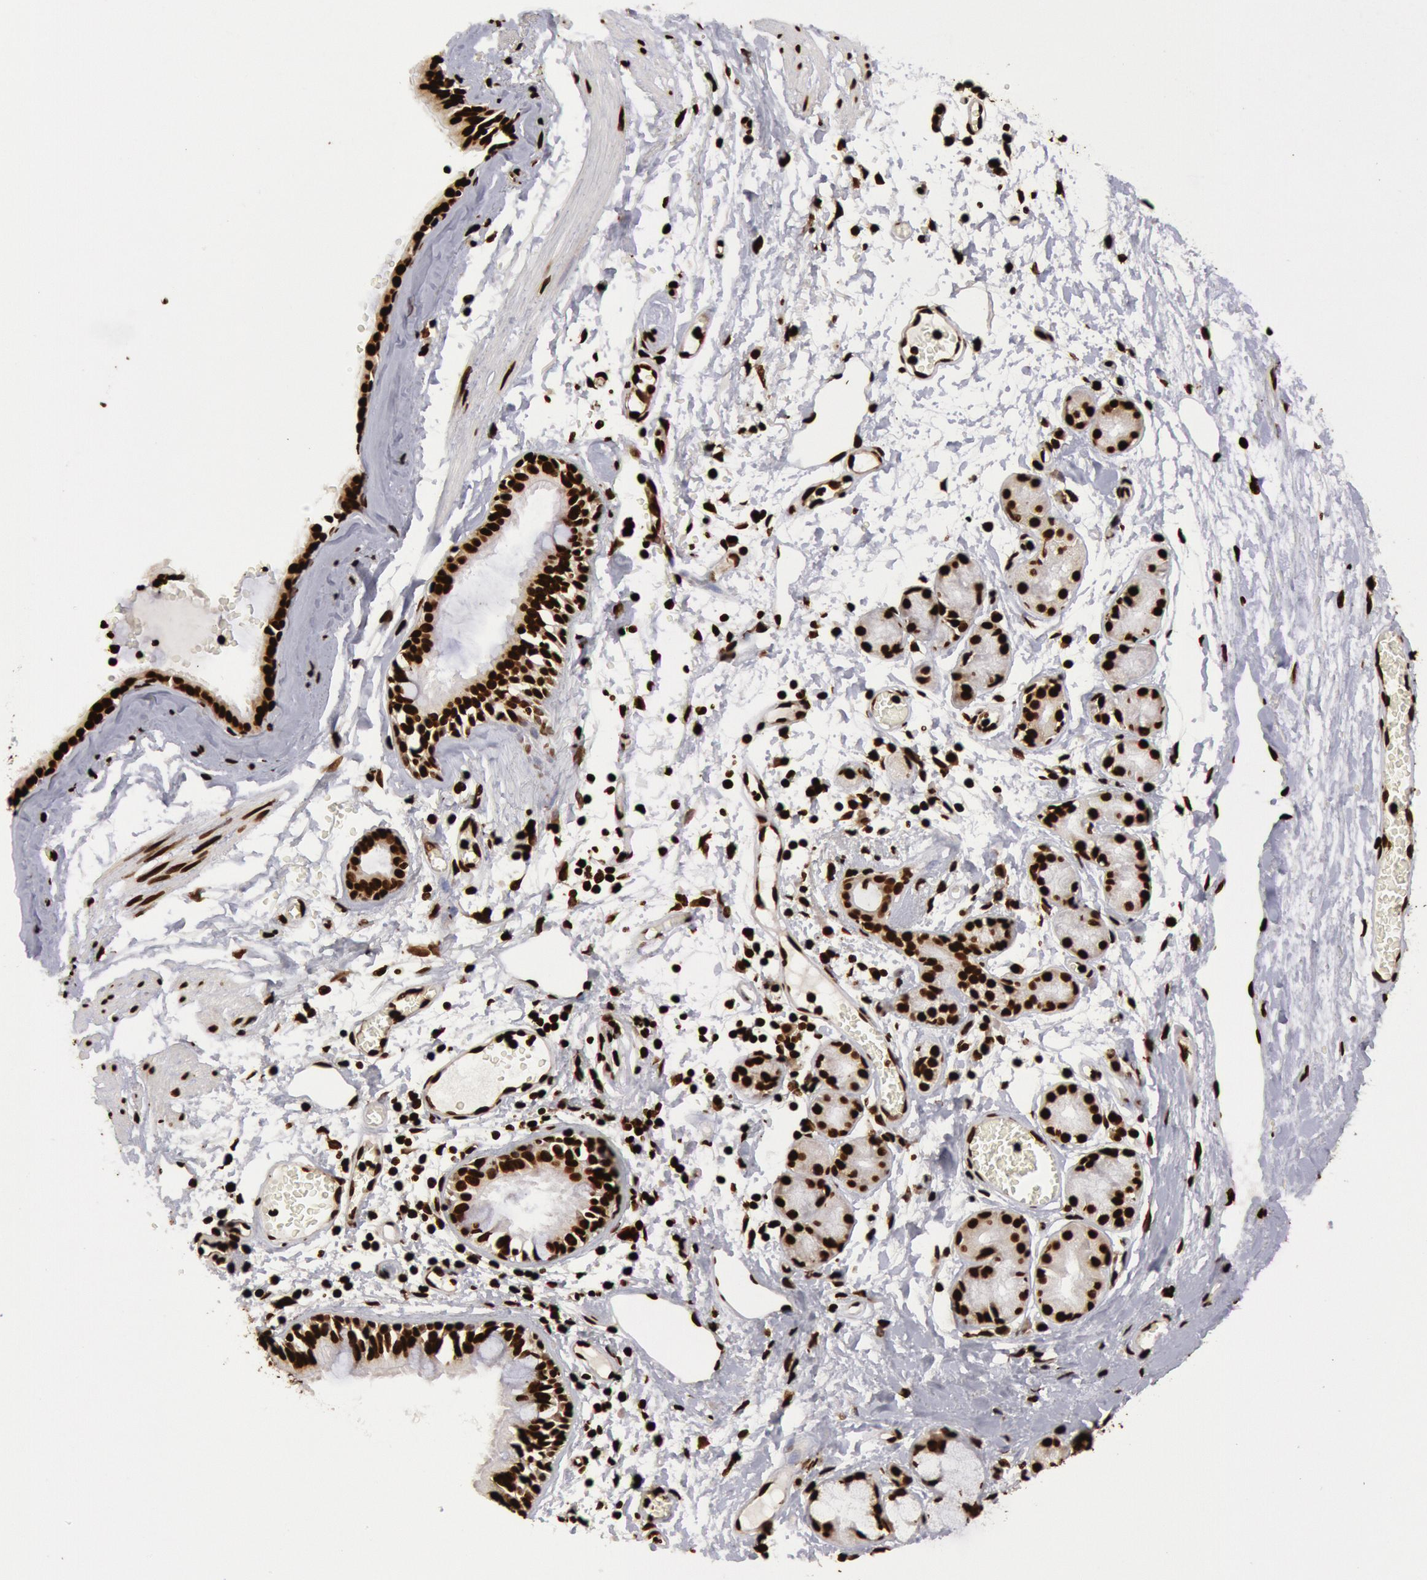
{"staining": {"intensity": "strong", "quantity": ">75%", "location": "nuclear"}, "tissue": "bronchus", "cell_type": "Respiratory epithelial cells", "image_type": "normal", "snomed": [{"axis": "morphology", "description": "Normal tissue, NOS"}, {"axis": "topography", "description": "Bronchus"}, {"axis": "topography", "description": "Lung"}], "caption": "Normal bronchus was stained to show a protein in brown. There is high levels of strong nuclear staining in about >75% of respiratory epithelial cells.", "gene": "H3", "patient": {"sex": "female", "age": 56}}